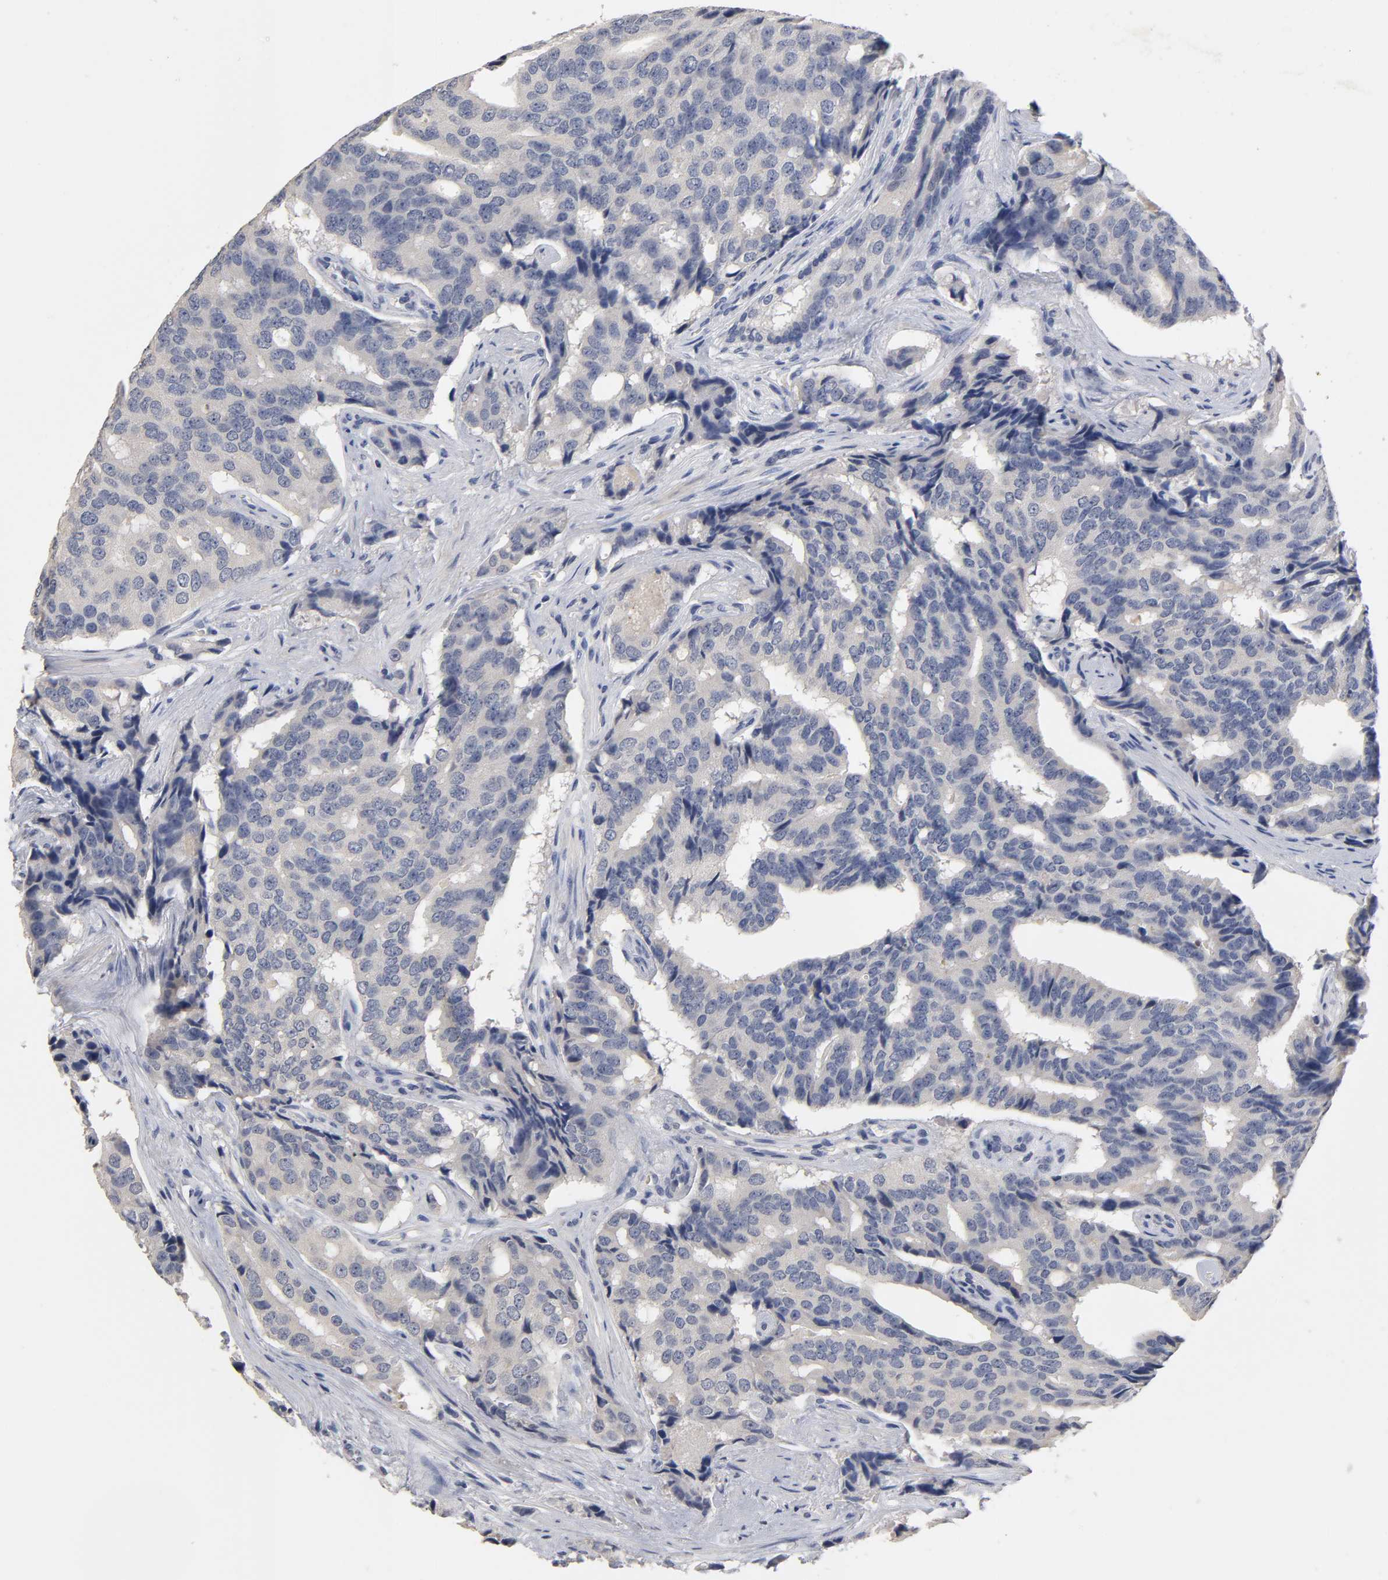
{"staining": {"intensity": "negative", "quantity": "none", "location": "none"}, "tissue": "prostate cancer", "cell_type": "Tumor cells", "image_type": "cancer", "snomed": [{"axis": "morphology", "description": "Adenocarcinoma, High grade"}, {"axis": "topography", "description": "Prostate"}], "caption": "A micrograph of human prostate cancer is negative for staining in tumor cells.", "gene": "OVOL1", "patient": {"sex": "male", "age": 58}}